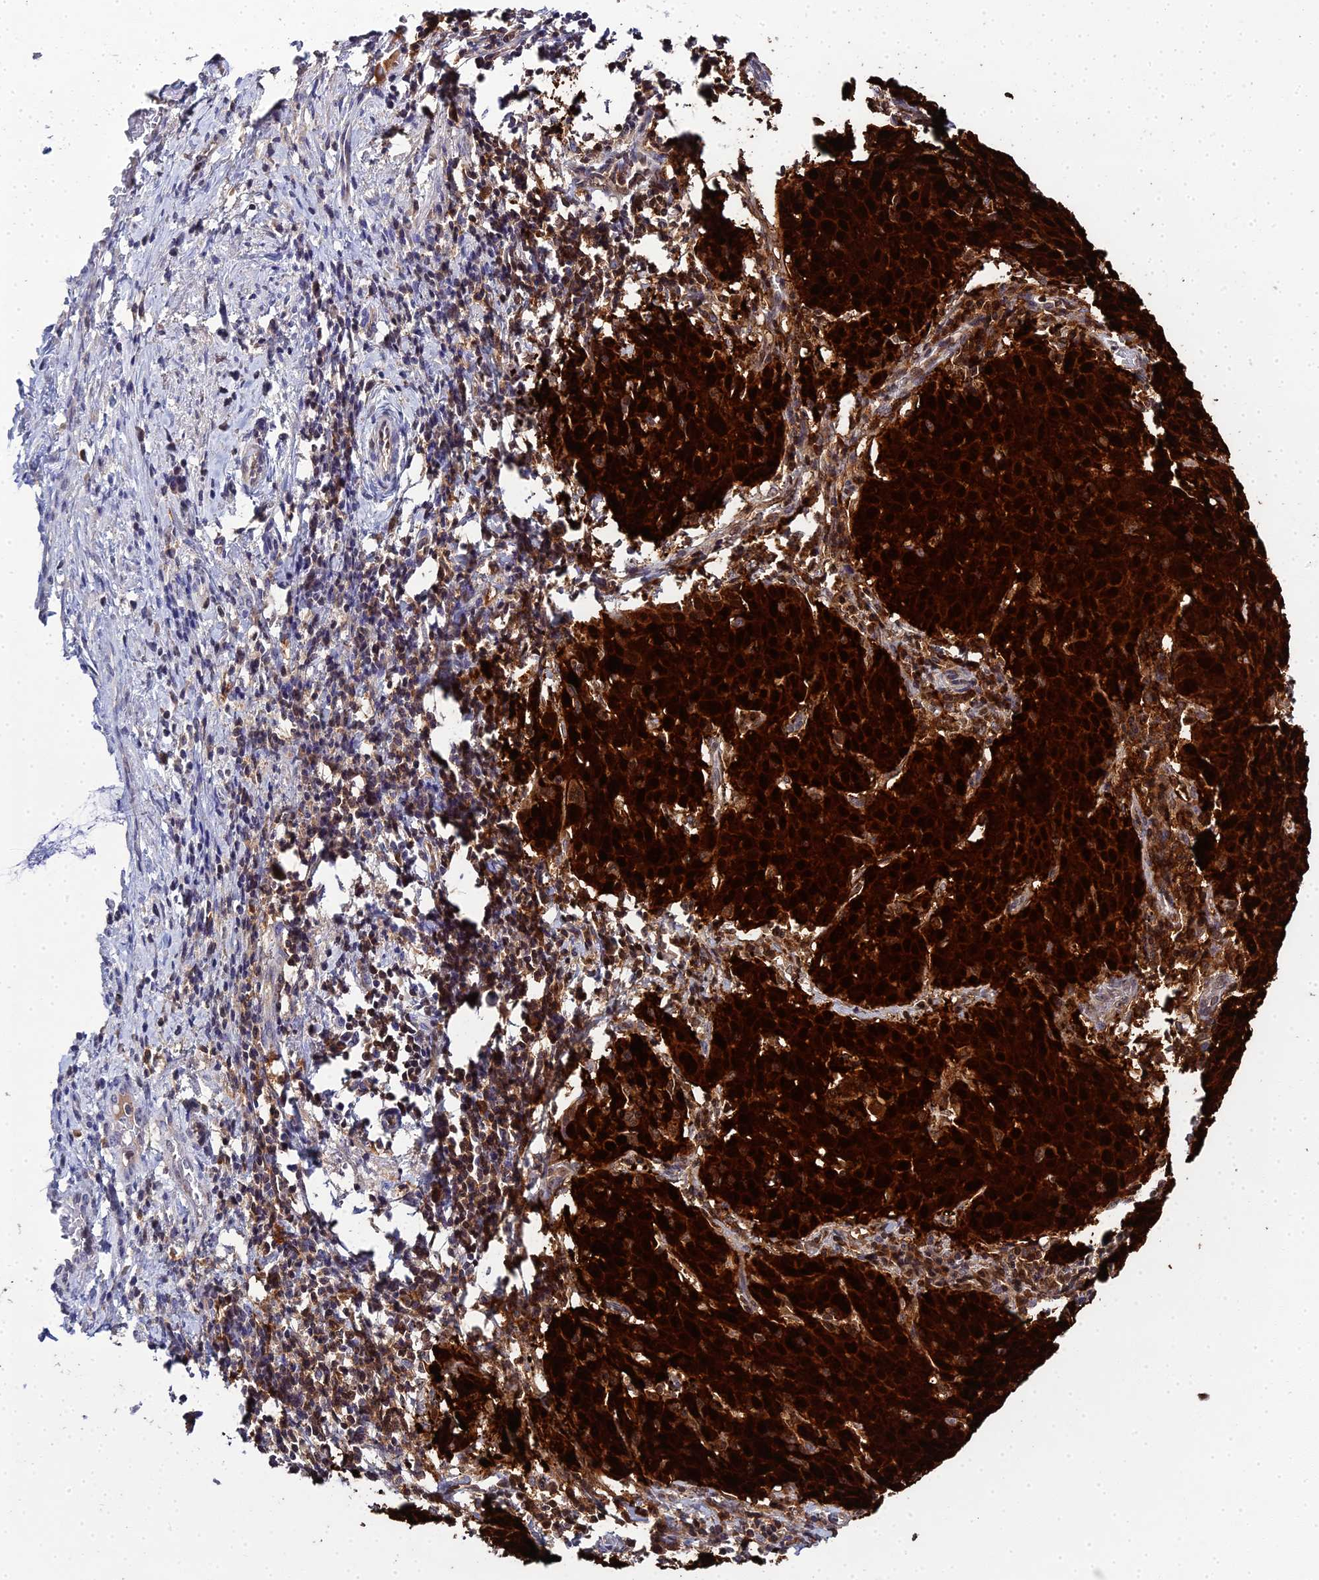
{"staining": {"intensity": "strong", "quantity": ">75%", "location": "cytoplasmic/membranous,nuclear"}, "tissue": "cervical cancer", "cell_type": "Tumor cells", "image_type": "cancer", "snomed": [{"axis": "morphology", "description": "Squamous cell carcinoma, NOS"}, {"axis": "topography", "description": "Cervix"}], "caption": "Protein expression analysis of squamous cell carcinoma (cervical) demonstrates strong cytoplasmic/membranous and nuclear staining in about >75% of tumor cells.", "gene": "S100A7", "patient": {"sex": "female", "age": 50}}